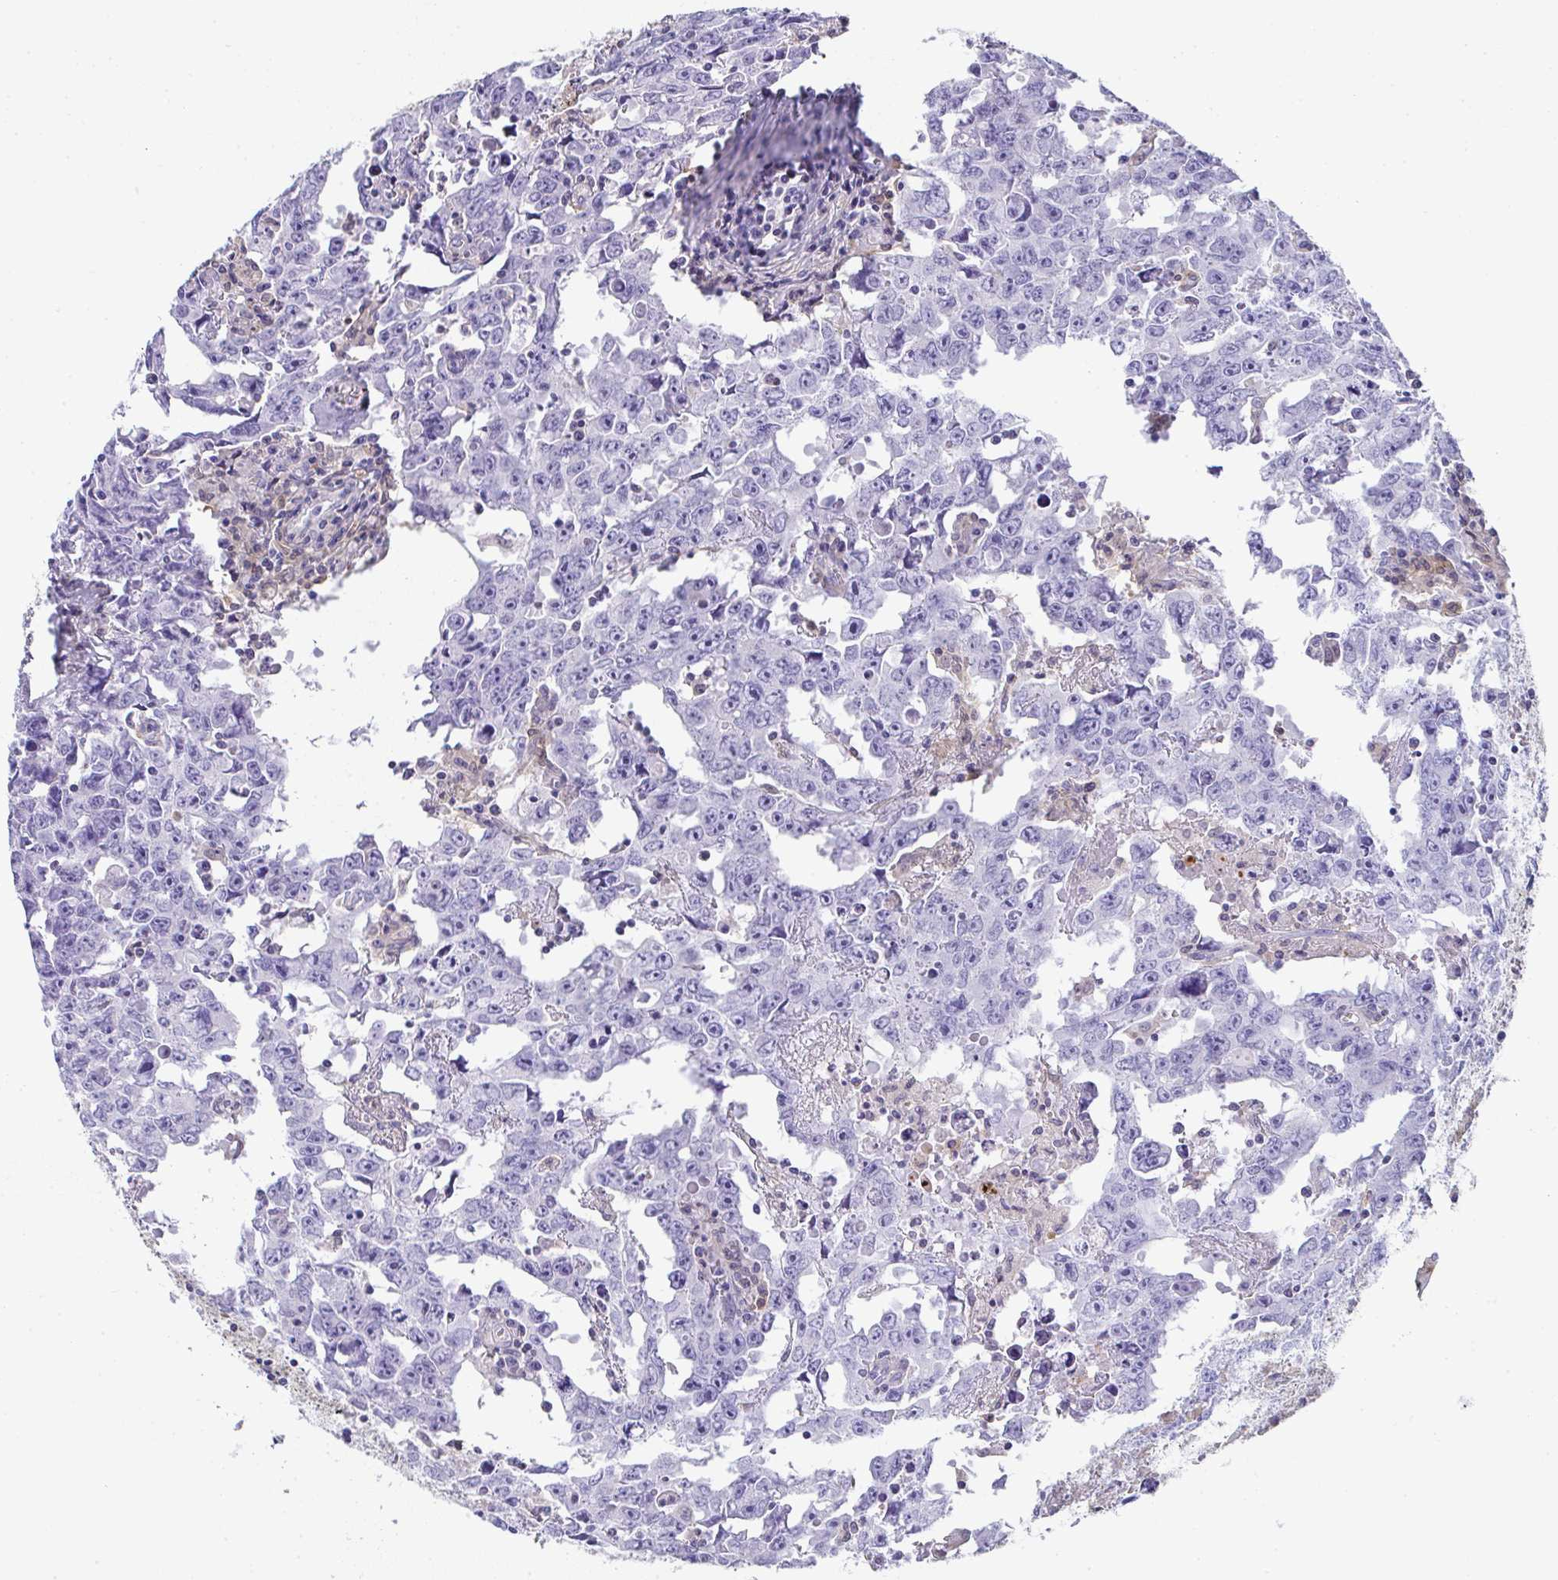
{"staining": {"intensity": "negative", "quantity": "none", "location": "none"}, "tissue": "testis cancer", "cell_type": "Tumor cells", "image_type": "cancer", "snomed": [{"axis": "morphology", "description": "Carcinoma, Embryonal, NOS"}, {"axis": "topography", "description": "Testis"}], "caption": "Immunohistochemistry histopathology image of testis cancer stained for a protein (brown), which demonstrates no expression in tumor cells. (Stains: DAB immunohistochemistry (IHC) with hematoxylin counter stain, Microscopy: brightfield microscopy at high magnification).", "gene": "TNFAIP8", "patient": {"sex": "male", "age": 22}}